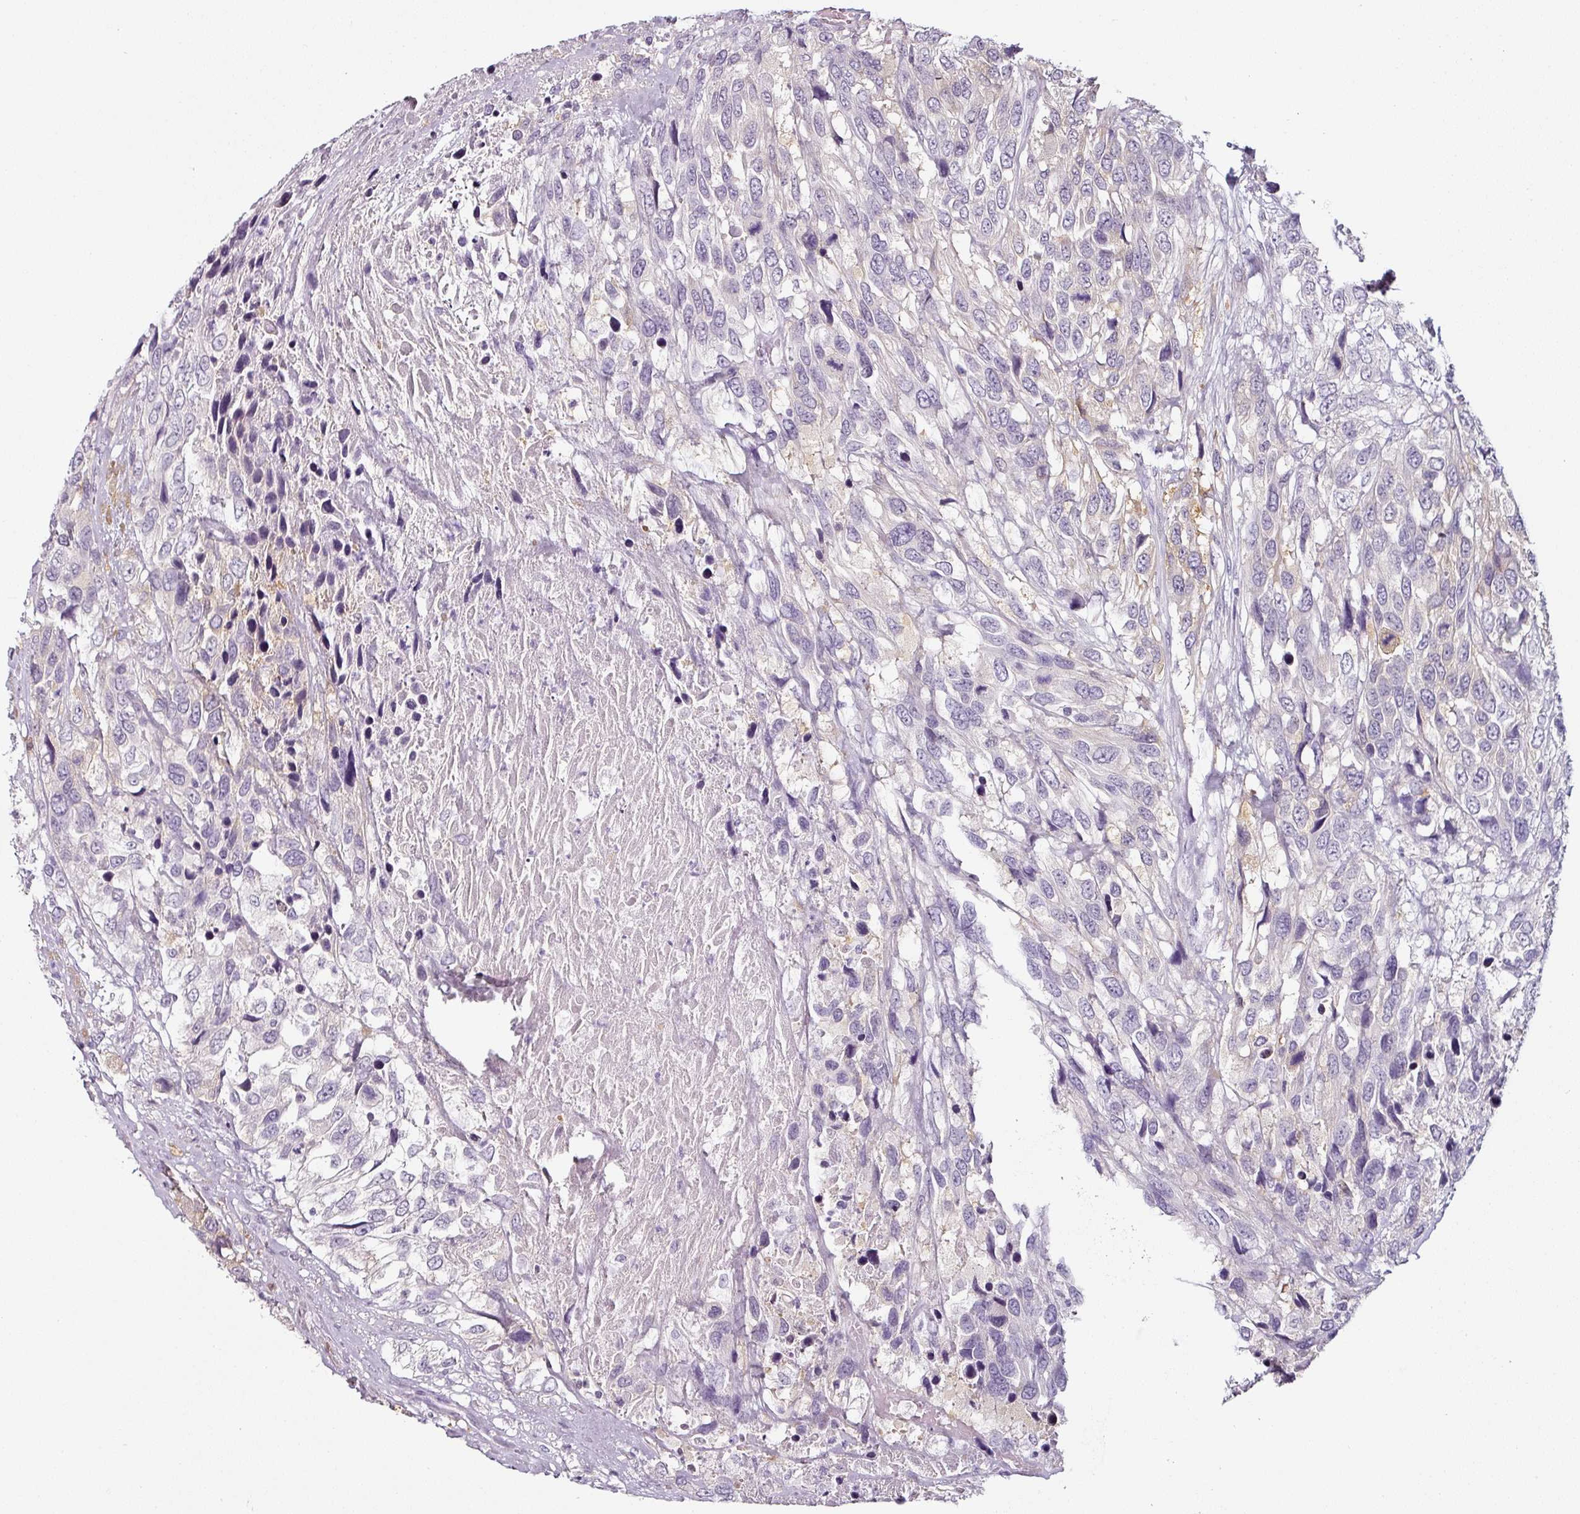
{"staining": {"intensity": "negative", "quantity": "none", "location": "none"}, "tissue": "urothelial cancer", "cell_type": "Tumor cells", "image_type": "cancer", "snomed": [{"axis": "morphology", "description": "Urothelial carcinoma, High grade"}, {"axis": "topography", "description": "Urinary bladder"}], "caption": "There is no significant expression in tumor cells of urothelial carcinoma (high-grade).", "gene": "CAP2", "patient": {"sex": "female", "age": 70}}